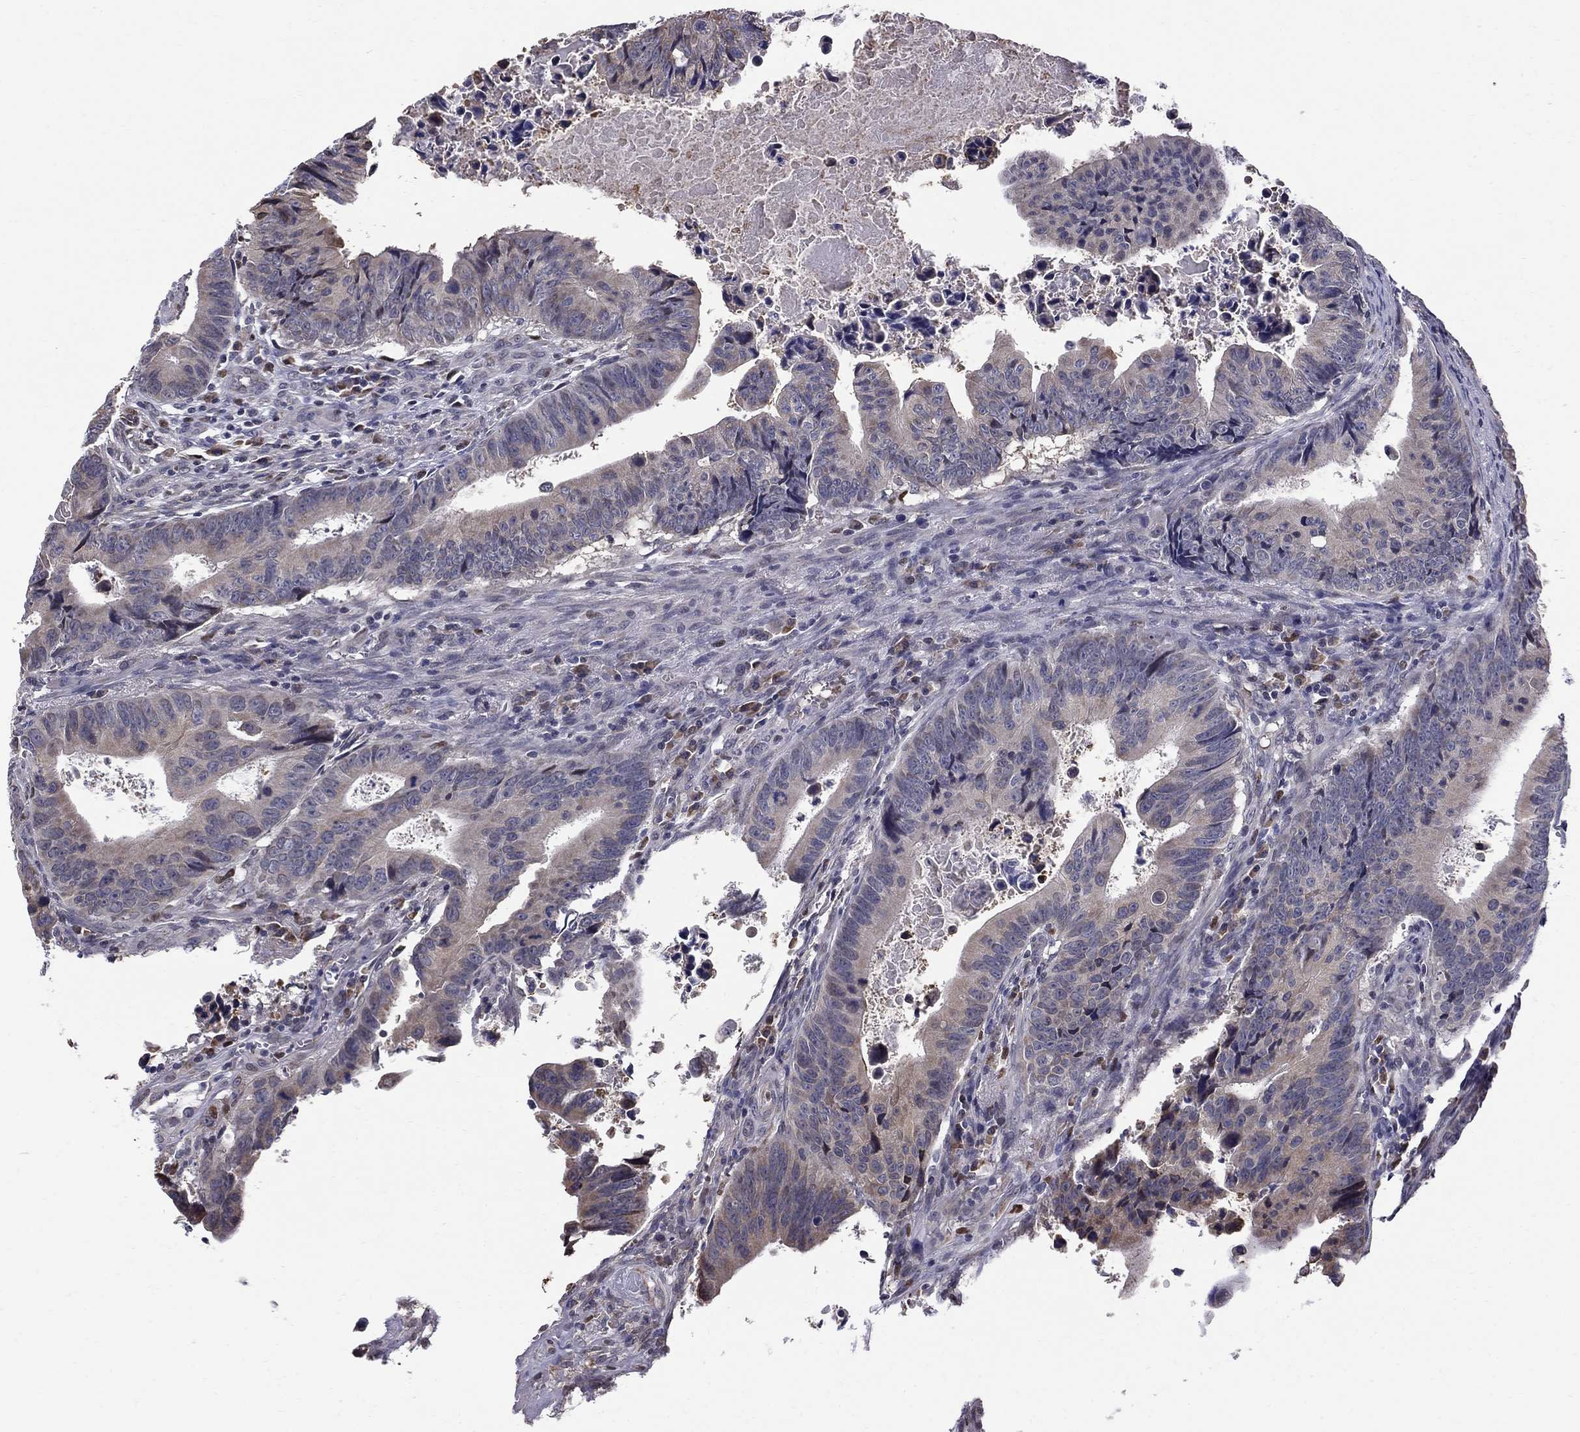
{"staining": {"intensity": "weak", "quantity": "<25%", "location": "cytoplasmic/membranous"}, "tissue": "colorectal cancer", "cell_type": "Tumor cells", "image_type": "cancer", "snomed": [{"axis": "morphology", "description": "Adenocarcinoma, NOS"}, {"axis": "topography", "description": "Colon"}], "caption": "Histopathology image shows no protein positivity in tumor cells of colorectal cancer (adenocarcinoma) tissue.", "gene": "HSPB2", "patient": {"sex": "female", "age": 87}}